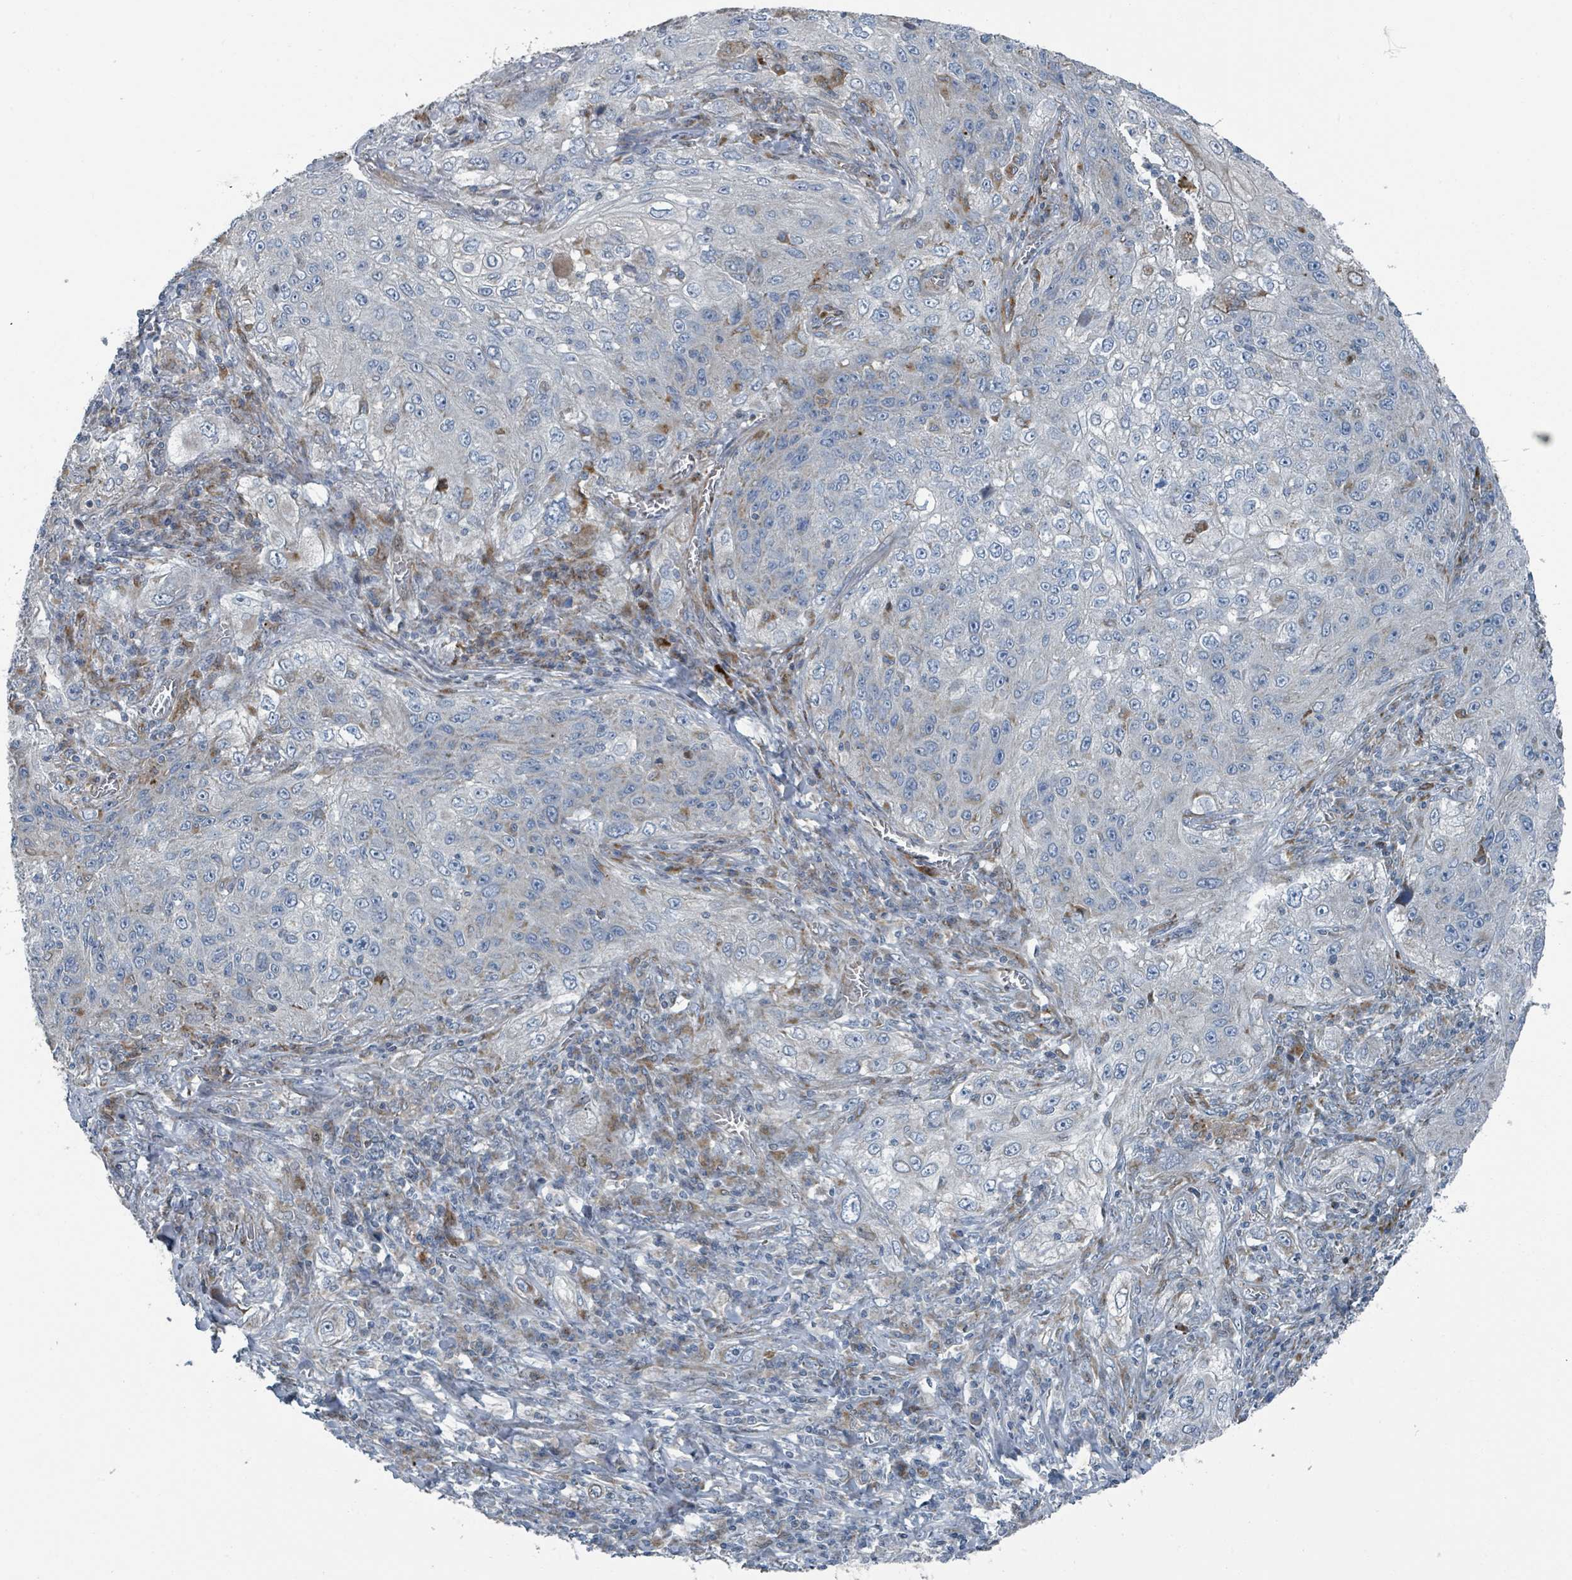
{"staining": {"intensity": "moderate", "quantity": "<25%", "location": "cytoplasmic/membranous"}, "tissue": "lung cancer", "cell_type": "Tumor cells", "image_type": "cancer", "snomed": [{"axis": "morphology", "description": "Squamous cell carcinoma, NOS"}, {"axis": "topography", "description": "Lung"}], "caption": "Moderate cytoplasmic/membranous protein expression is appreciated in about <25% of tumor cells in lung squamous cell carcinoma. Nuclei are stained in blue.", "gene": "DIPK2A", "patient": {"sex": "female", "age": 69}}